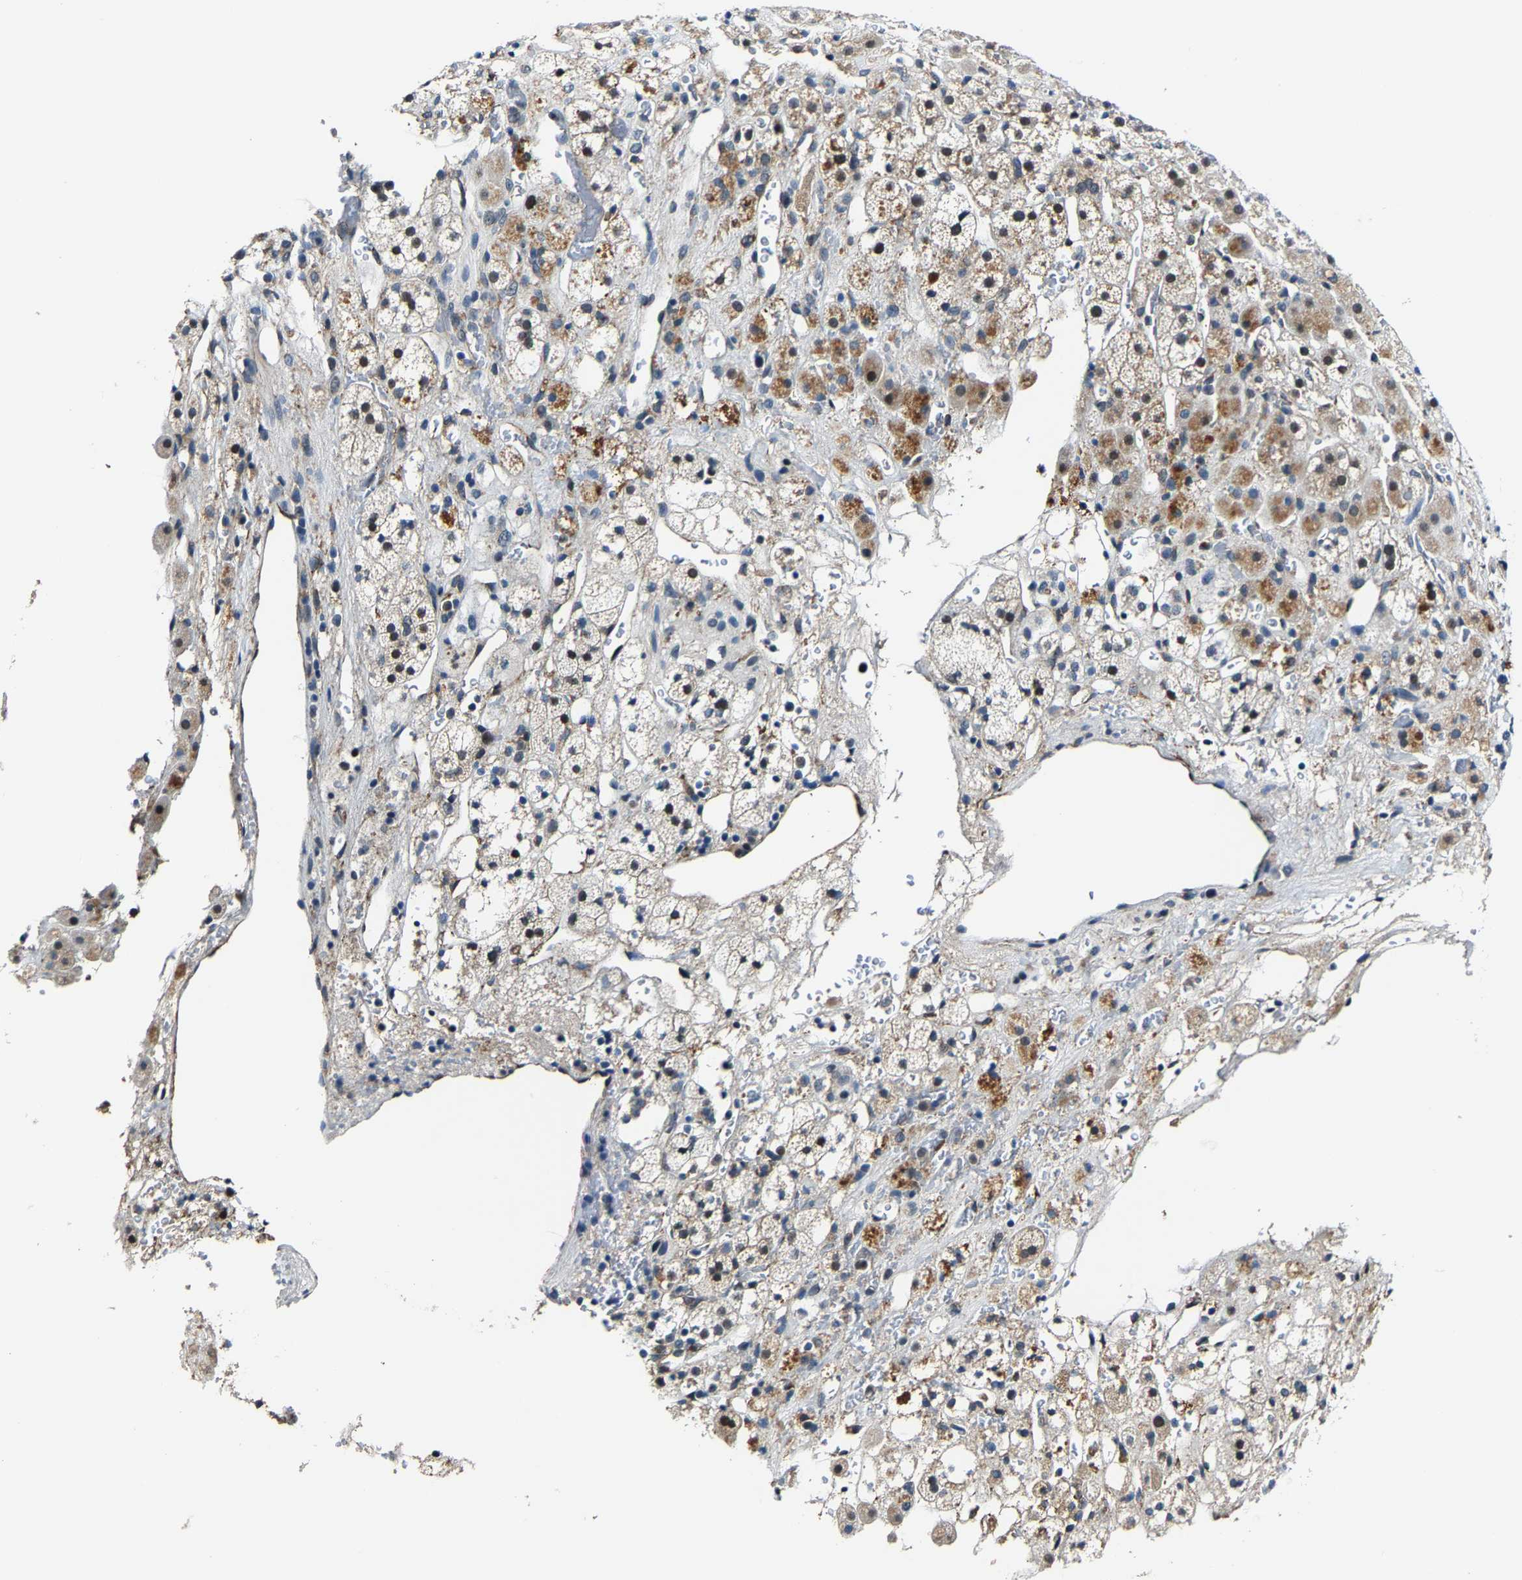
{"staining": {"intensity": "moderate", "quantity": "25%-75%", "location": "cytoplasmic/membranous,nuclear"}, "tissue": "adrenal gland", "cell_type": "Glandular cells", "image_type": "normal", "snomed": [{"axis": "morphology", "description": "Normal tissue, NOS"}, {"axis": "topography", "description": "Adrenal gland"}], "caption": "Protein expression analysis of benign adrenal gland displays moderate cytoplasmic/membranous,nuclear staining in approximately 25%-75% of glandular cells. (DAB (3,3'-diaminobenzidine) = brown stain, brightfield microscopy at high magnification).", "gene": "METTL1", "patient": {"sex": "male", "age": 56}}